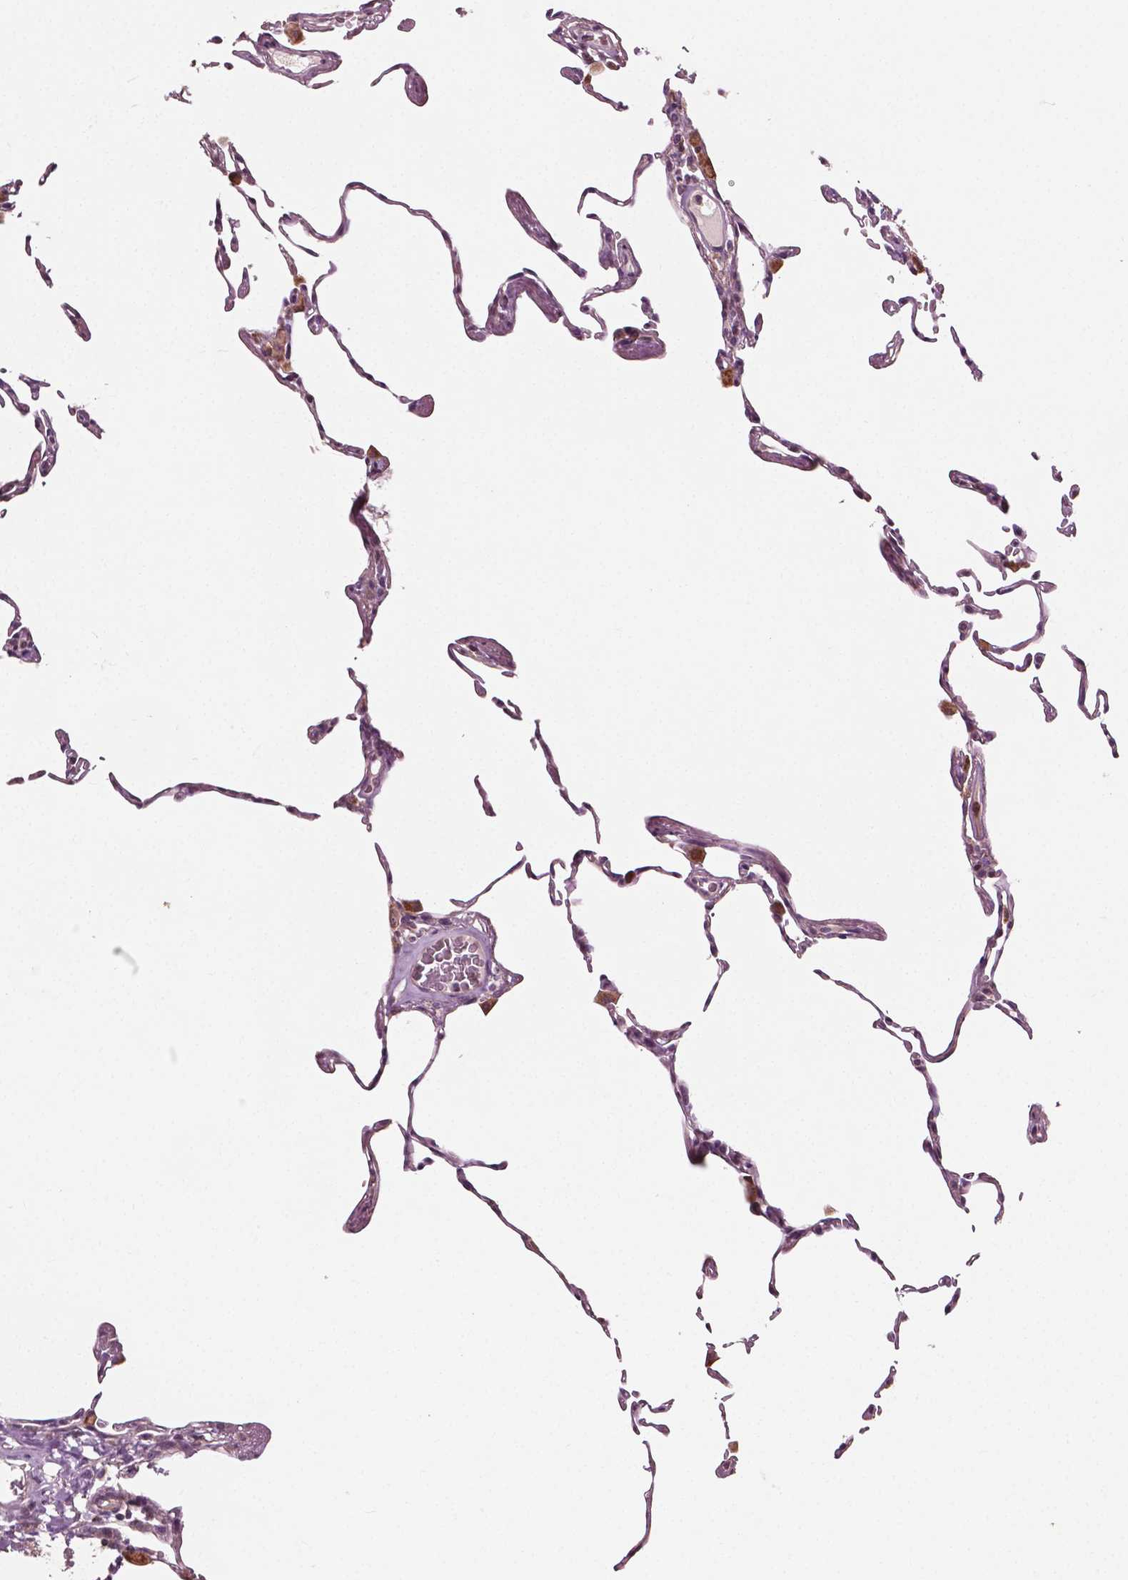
{"staining": {"intensity": "moderate", "quantity": "<25%", "location": "cytoplasmic/membranous"}, "tissue": "lung", "cell_type": "Alveolar cells", "image_type": "normal", "snomed": [{"axis": "morphology", "description": "Normal tissue, NOS"}, {"axis": "topography", "description": "Lung"}], "caption": "This is a micrograph of immunohistochemistry (IHC) staining of unremarkable lung, which shows moderate positivity in the cytoplasmic/membranous of alveolar cells.", "gene": "MCL1", "patient": {"sex": "female", "age": 57}}